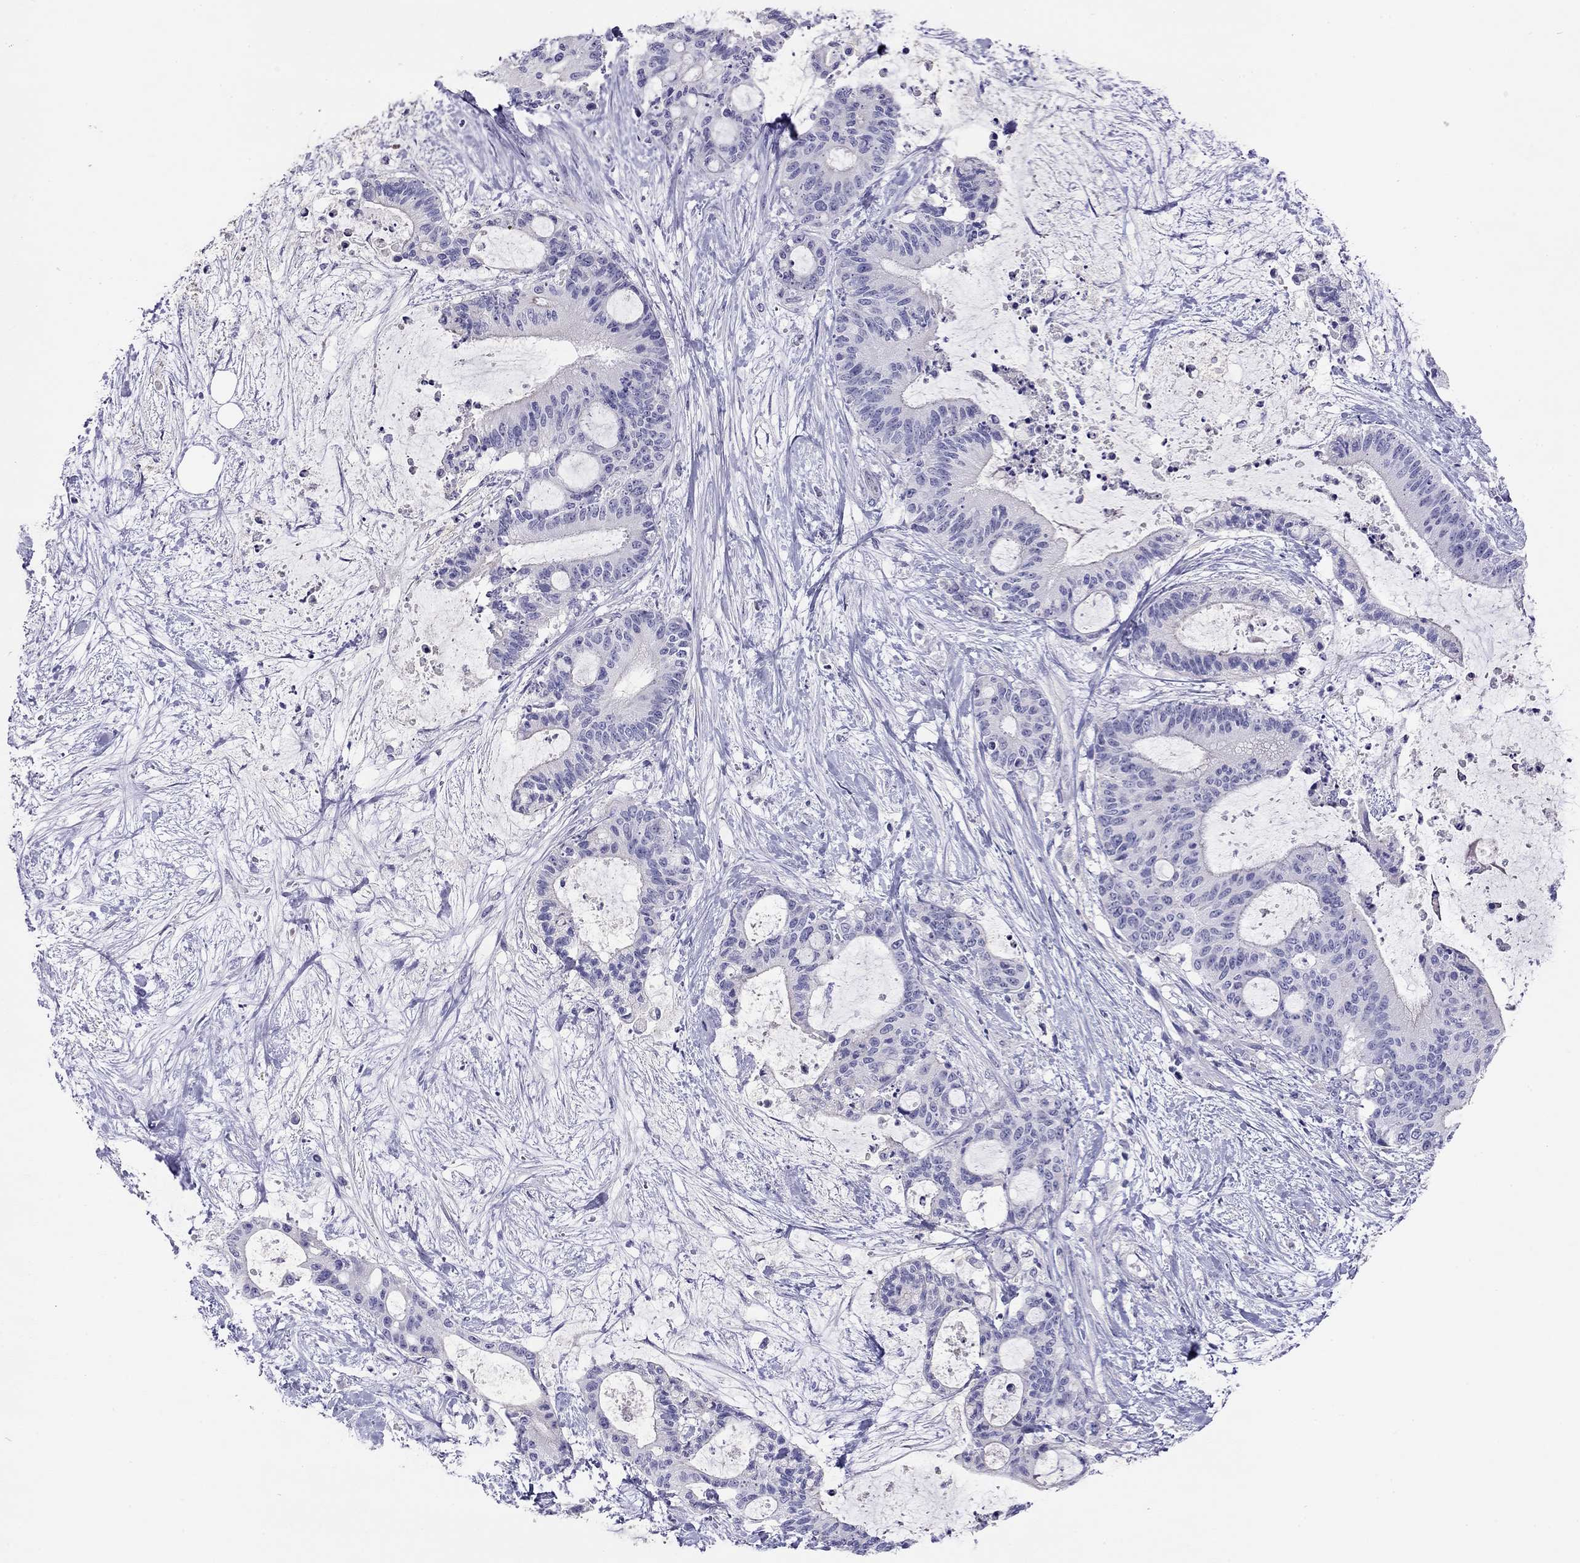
{"staining": {"intensity": "negative", "quantity": "none", "location": "none"}, "tissue": "liver cancer", "cell_type": "Tumor cells", "image_type": "cancer", "snomed": [{"axis": "morphology", "description": "Cholangiocarcinoma"}, {"axis": "topography", "description": "Liver"}], "caption": "Tumor cells are negative for brown protein staining in liver cancer (cholangiocarcinoma).", "gene": "CAPNS2", "patient": {"sex": "female", "age": 73}}